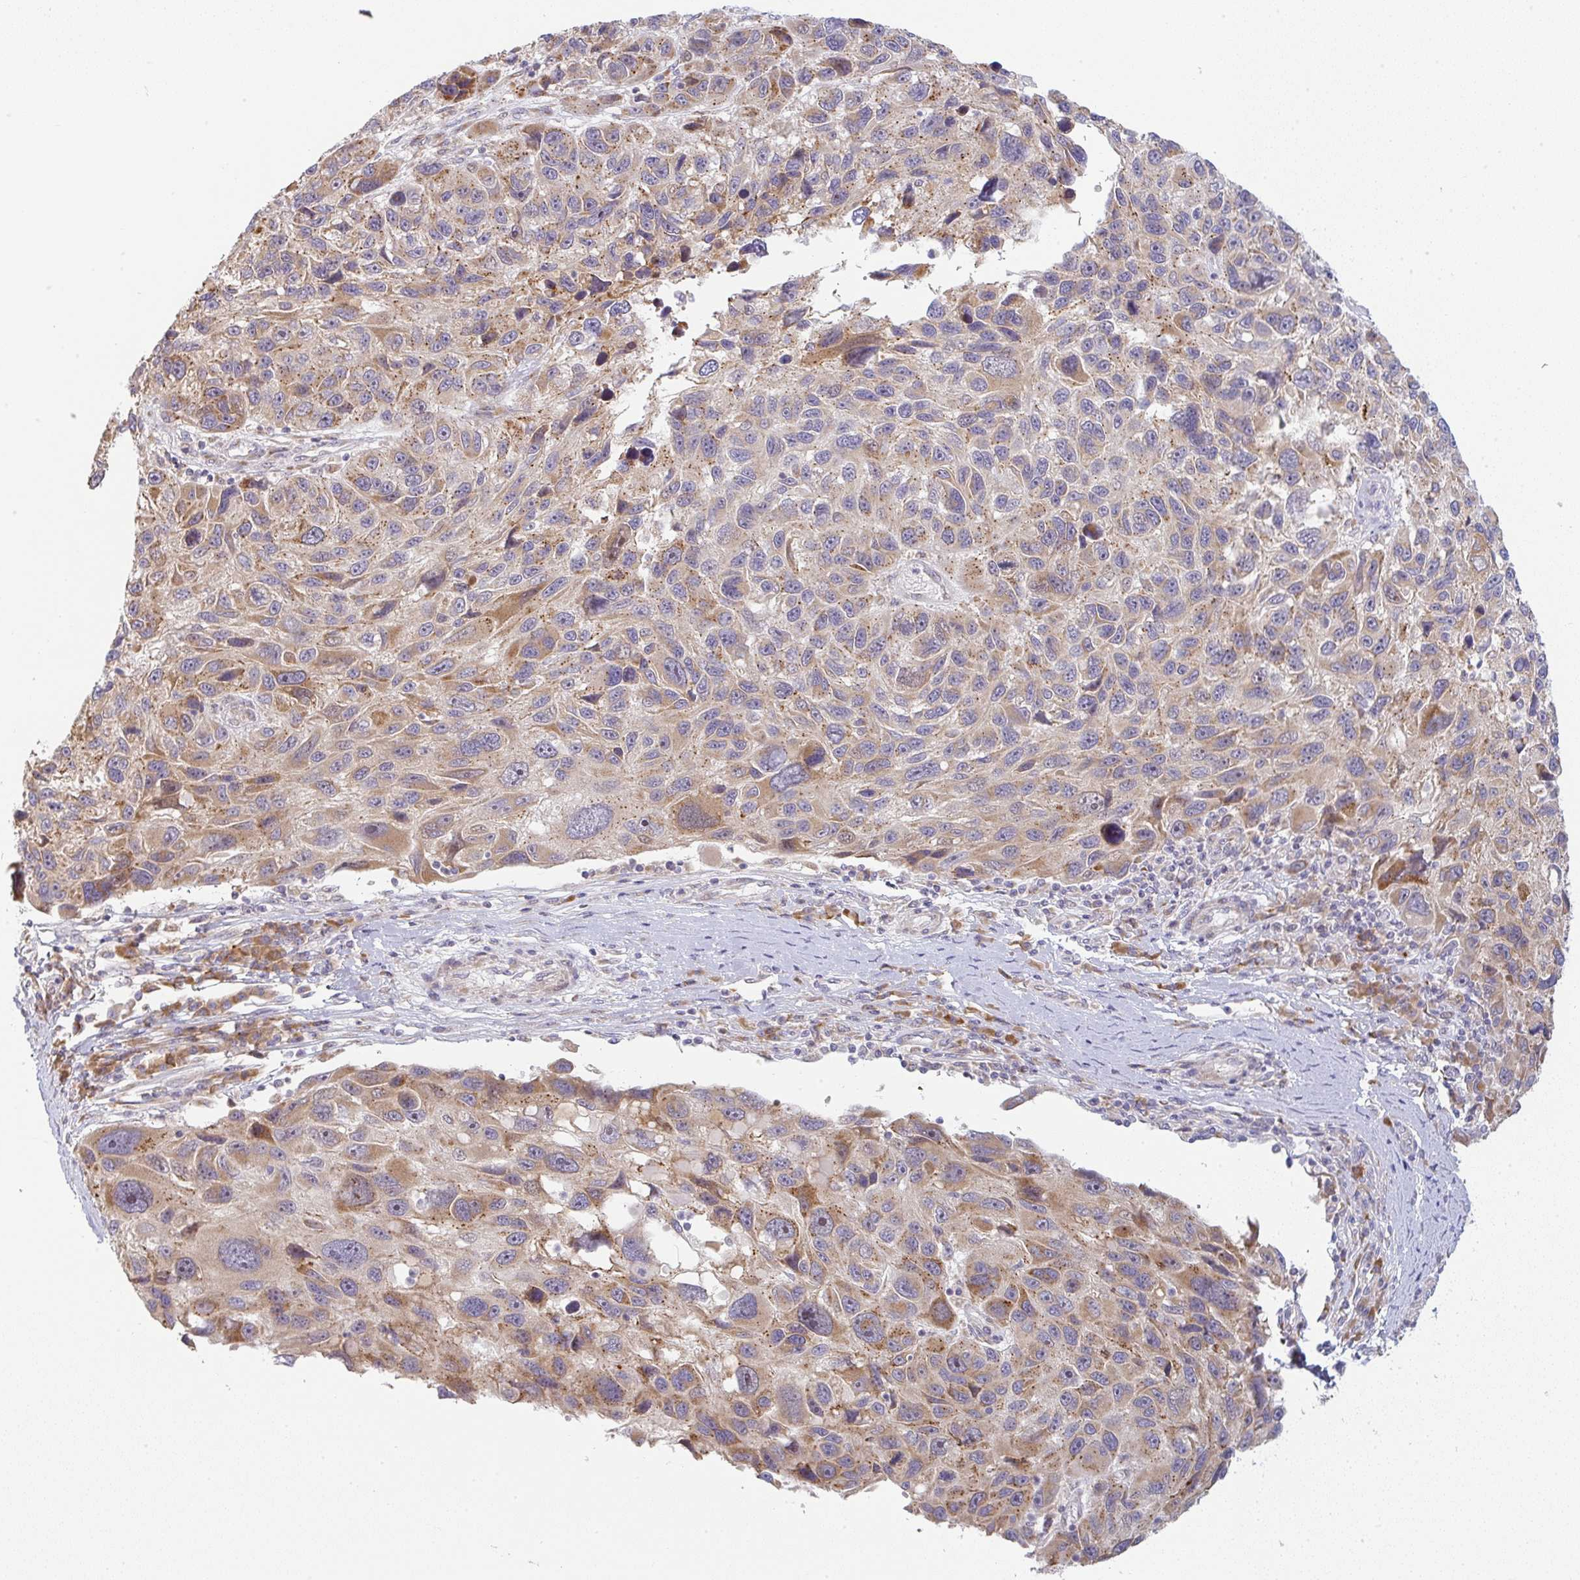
{"staining": {"intensity": "moderate", "quantity": ">75%", "location": "cytoplasmic/membranous"}, "tissue": "melanoma", "cell_type": "Tumor cells", "image_type": "cancer", "snomed": [{"axis": "morphology", "description": "Malignant melanoma, NOS"}, {"axis": "topography", "description": "Skin"}], "caption": "Protein expression analysis of human melanoma reveals moderate cytoplasmic/membranous staining in approximately >75% of tumor cells.", "gene": "MOB1A", "patient": {"sex": "male", "age": 53}}